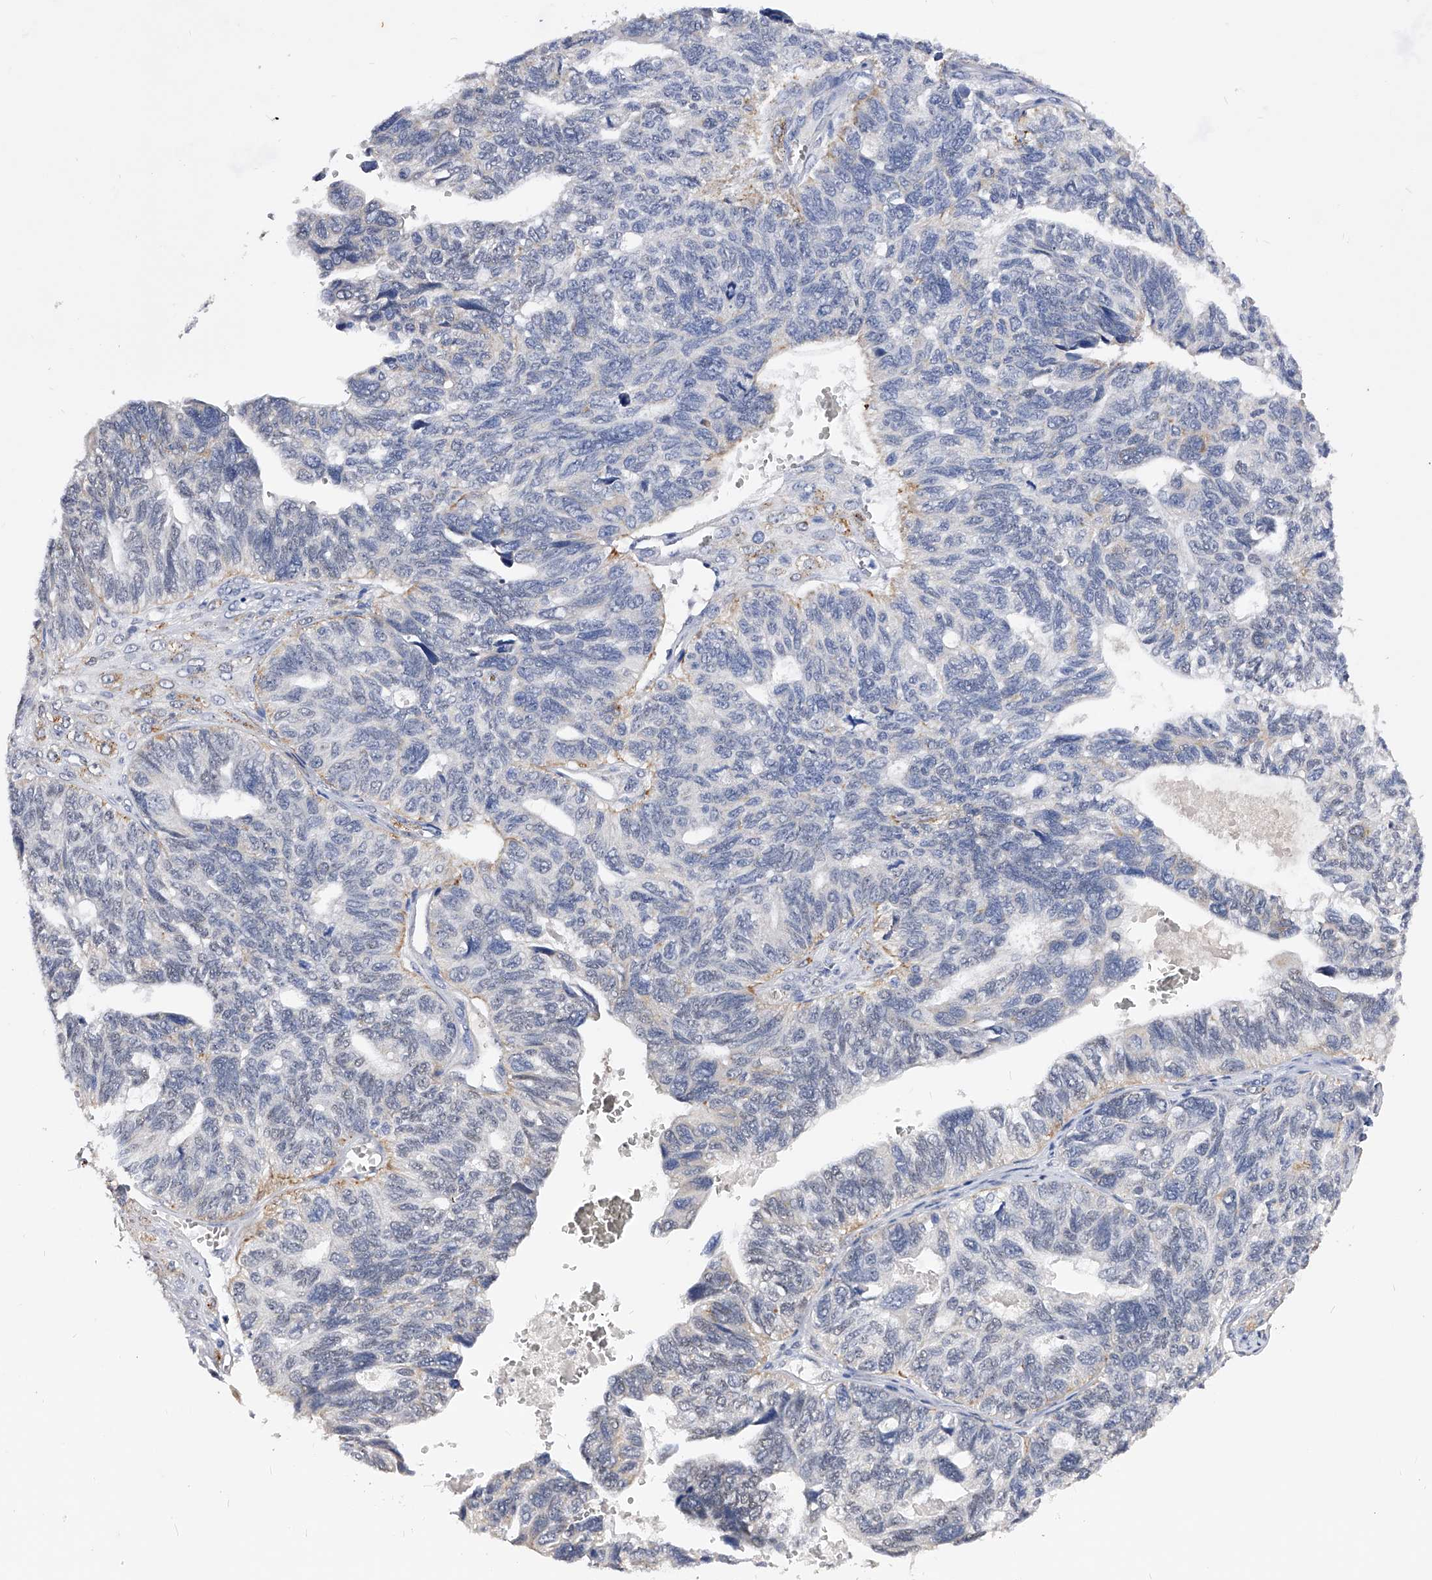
{"staining": {"intensity": "negative", "quantity": "none", "location": "none"}, "tissue": "ovarian cancer", "cell_type": "Tumor cells", "image_type": "cancer", "snomed": [{"axis": "morphology", "description": "Cystadenocarcinoma, serous, NOS"}, {"axis": "topography", "description": "Ovary"}], "caption": "Immunohistochemistry histopathology image of ovarian serous cystadenocarcinoma stained for a protein (brown), which exhibits no staining in tumor cells.", "gene": "ZNF529", "patient": {"sex": "female", "age": 79}}